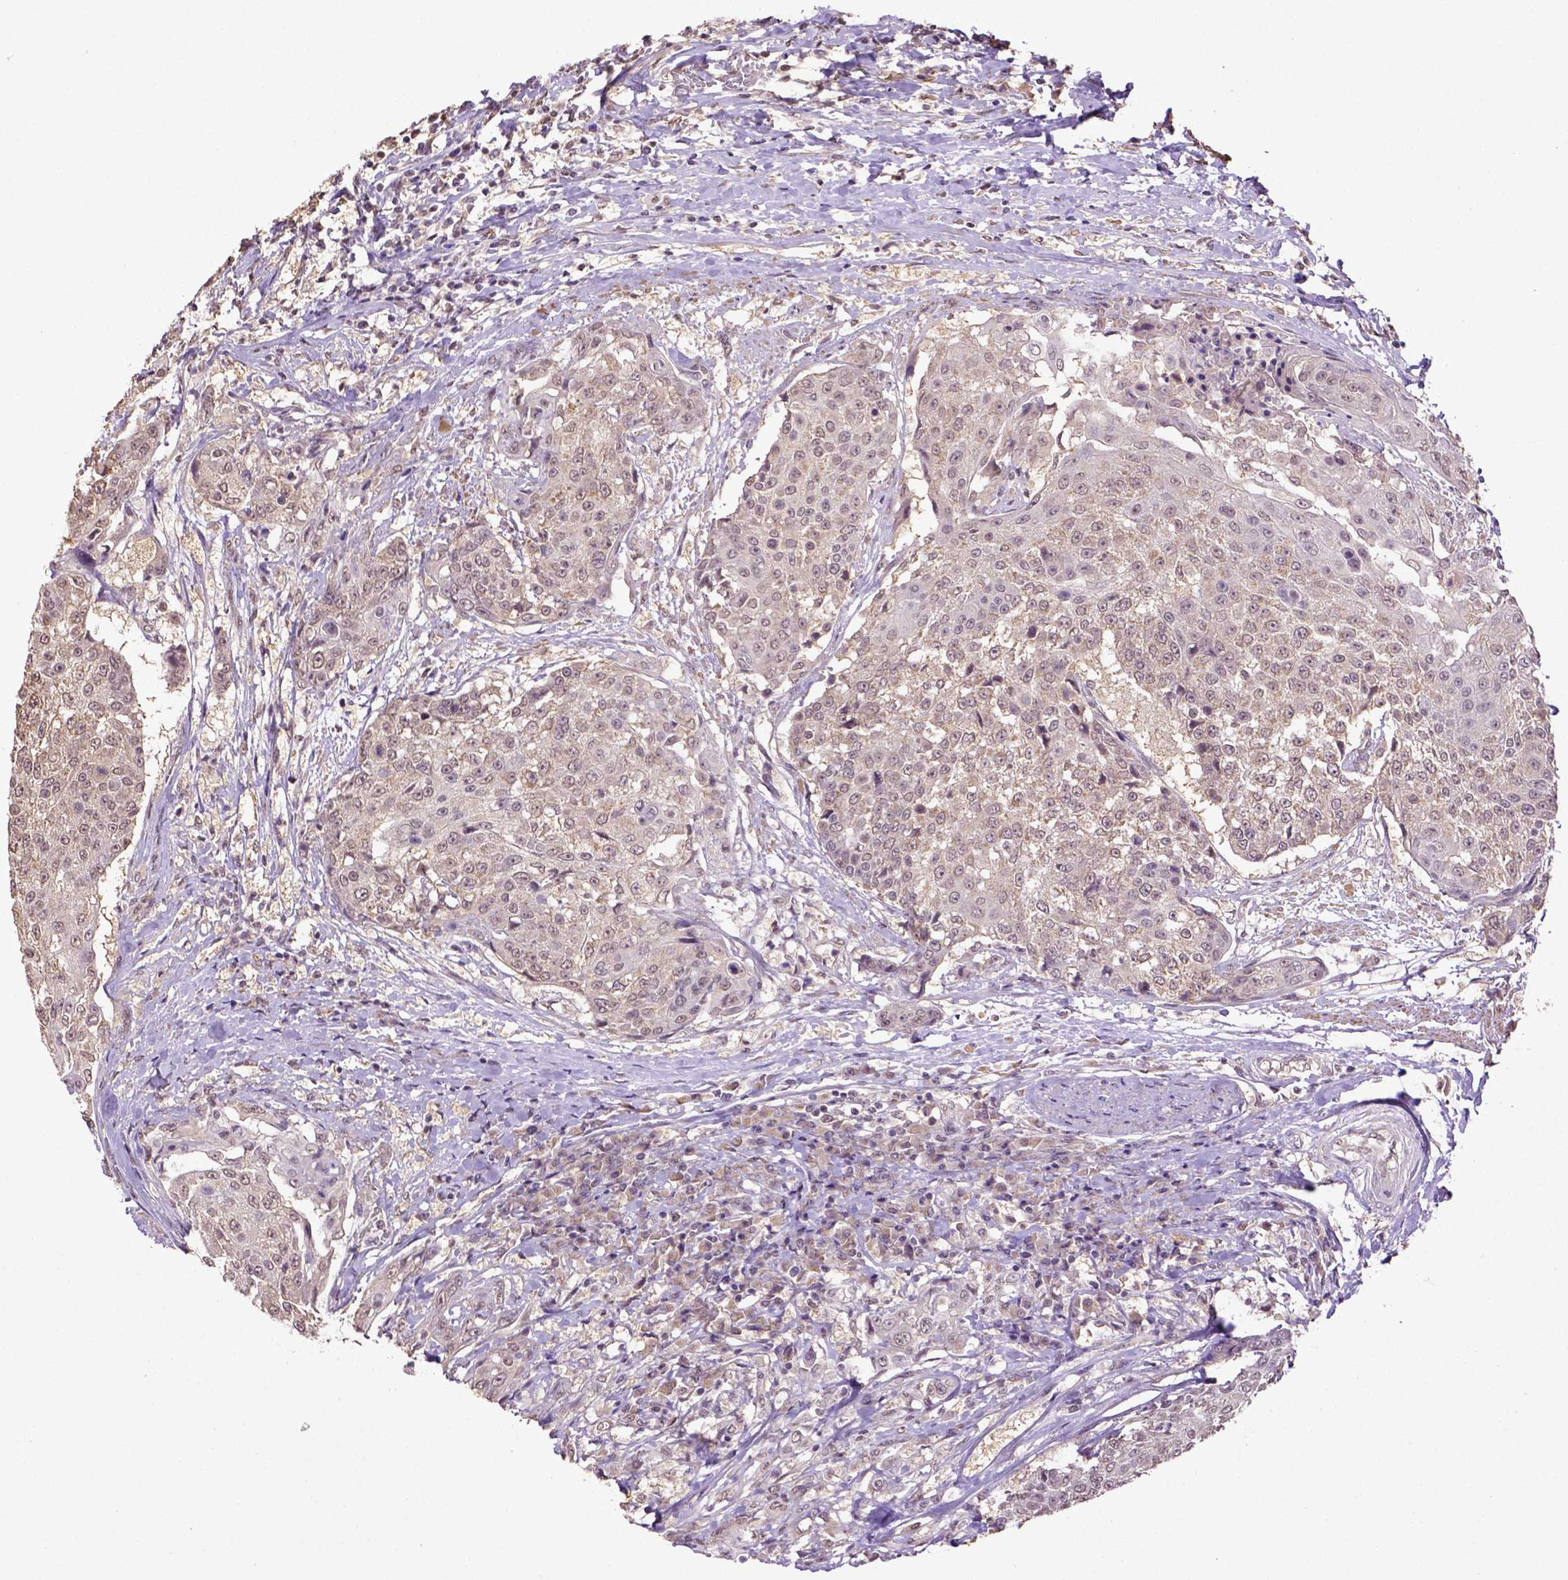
{"staining": {"intensity": "weak", "quantity": ">75%", "location": "cytoplasmic/membranous"}, "tissue": "urothelial cancer", "cell_type": "Tumor cells", "image_type": "cancer", "snomed": [{"axis": "morphology", "description": "Urothelial carcinoma, High grade"}, {"axis": "topography", "description": "Urinary bladder"}], "caption": "Weak cytoplasmic/membranous expression is appreciated in approximately >75% of tumor cells in urothelial carcinoma (high-grade).", "gene": "WDR17", "patient": {"sex": "female", "age": 63}}